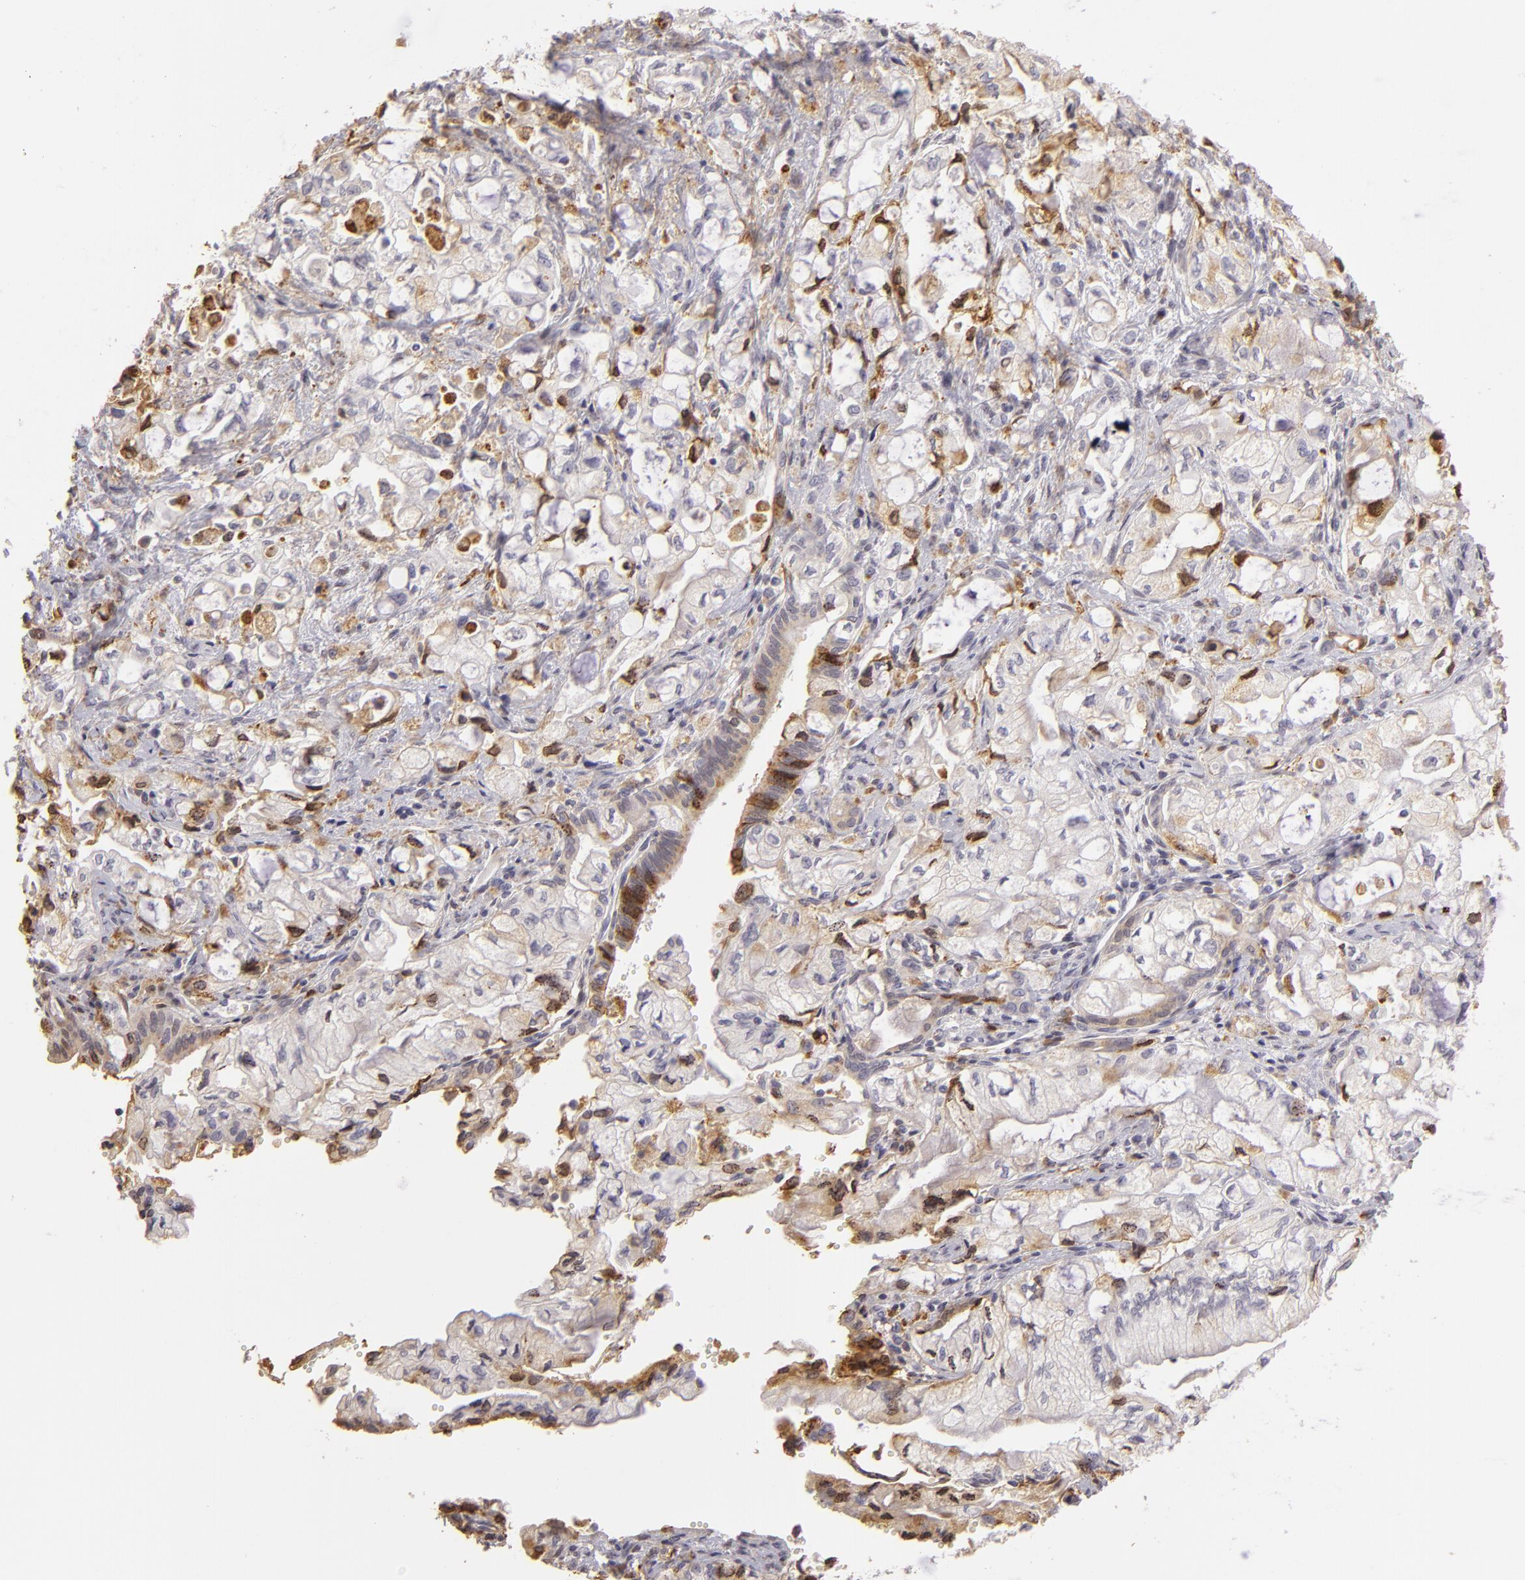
{"staining": {"intensity": "moderate", "quantity": "<25%", "location": "nuclear"}, "tissue": "pancreatic cancer", "cell_type": "Tumor cells", "image_type": "cancer", "snomed": [{"axis": "morphology", "description": "Adenocarcinoma, NOS"}, {"axis": "topography", "description": "Pancreas"}], "caption": "The histopathology image displays a brown stain indicating the presence of a protein in the nuclear of tumor cells in pancreatic cancer (adenocarcinoma).", "gene": "EFS", "patient": {"sex": "male", "age": 79}}